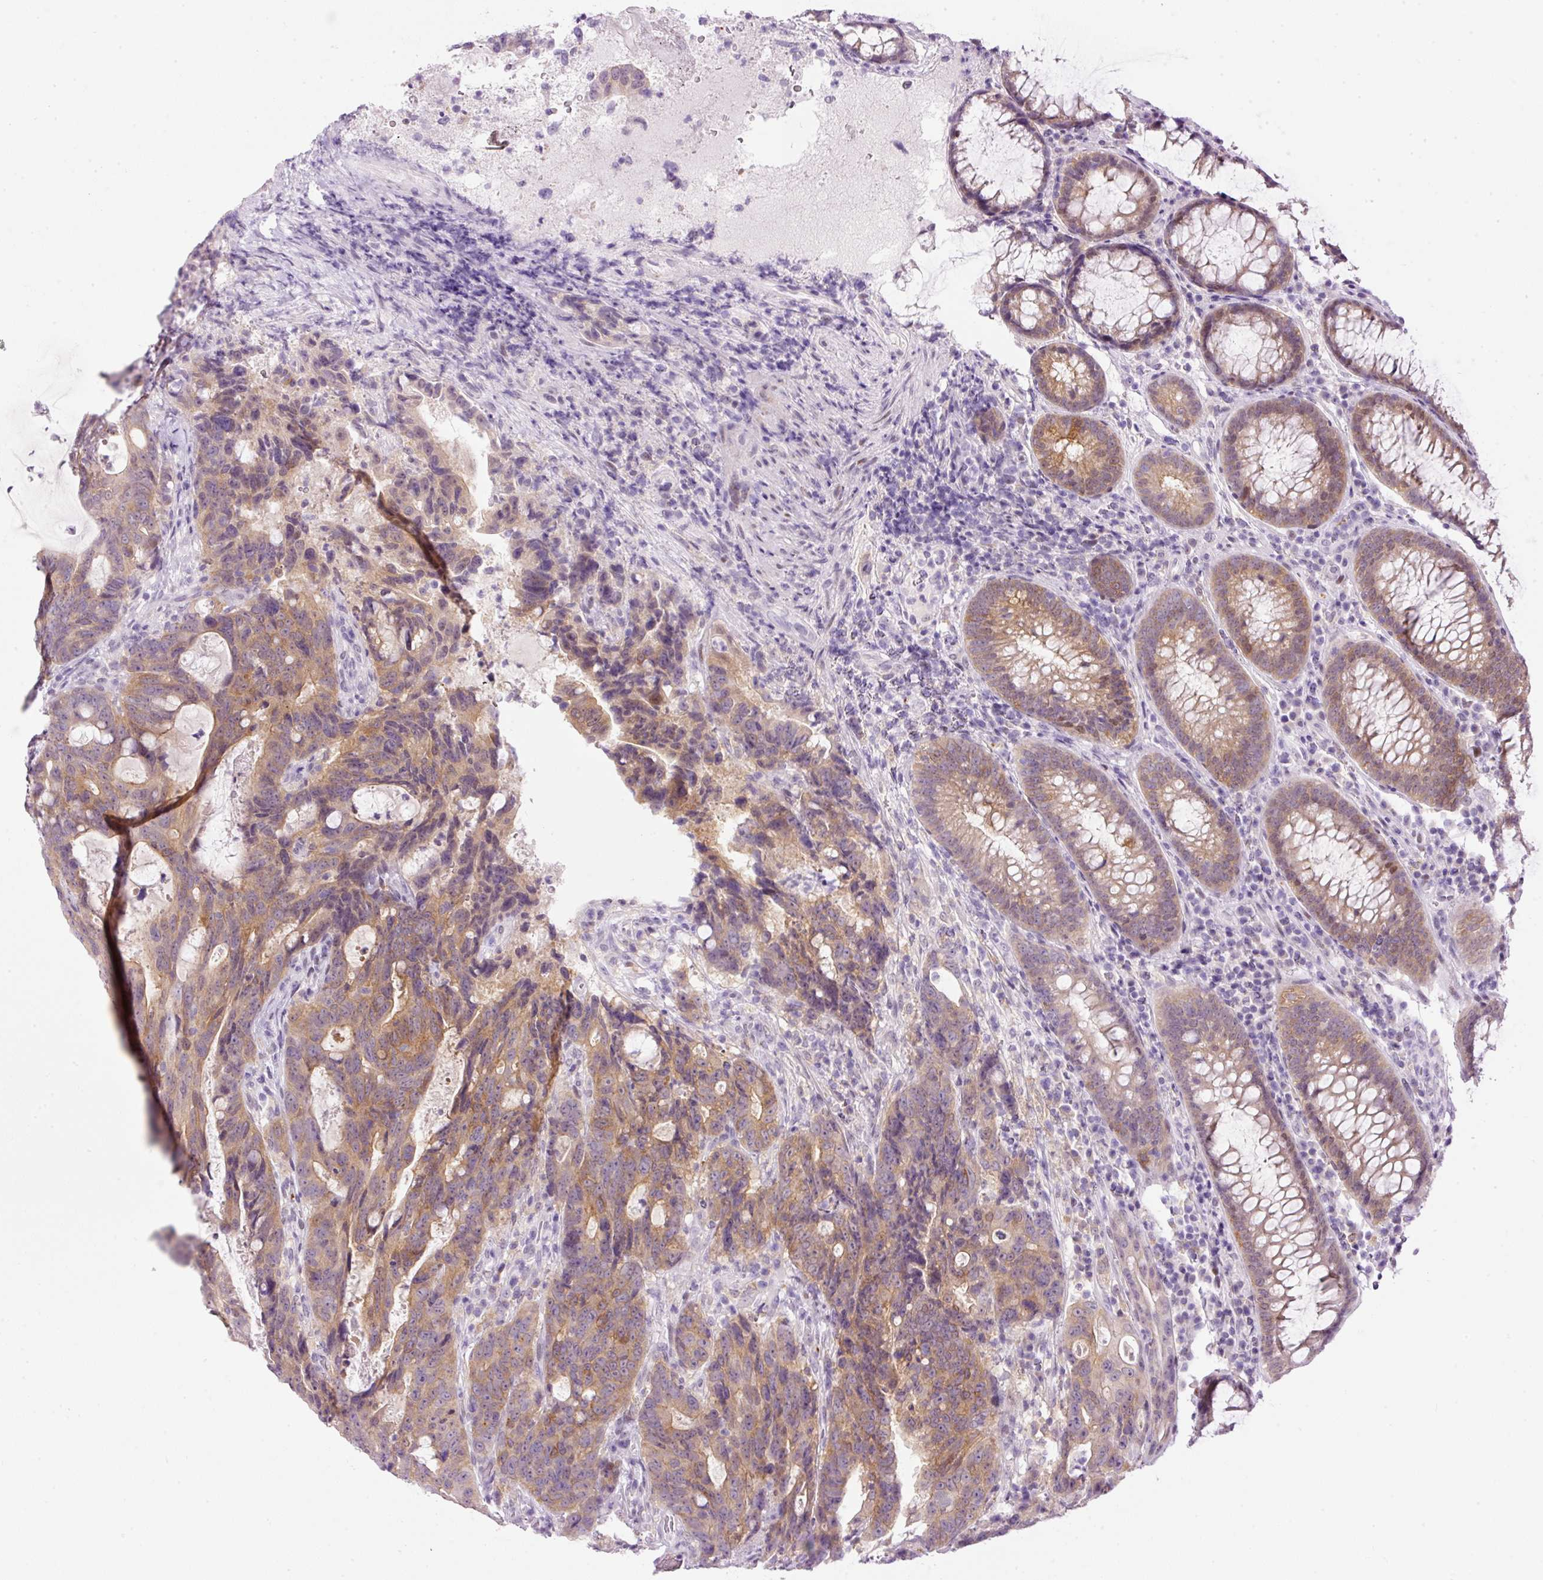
{"staining": {"intensity": "moderate", "quantity": ">75%", "location": "cytoplasmic/membranous,nuclear"}, "tissue": "colorectal cancer", "cell_type": "Tumor cells", "image_type": "cancer", "snomed": [{"axis": "morphology", "description": "Adenocarcinoma, NOS"}, {"axis": "topography", "description": "Colon"}], "caption": "Immunohistochemistry (IHC) micrograph of neoplastic tissue: adenocarcinoma (colorectal) stained using immunohistochemistry reveals medium levels of moderate protein expression localized specifically in the cytoplasmic/membranous and nuclear of tumor cells, appearing as a cytoplasmic/membranous and nuclear brown color.", "gene": "SRC", "patient": {"sex": "female", "age": 82}}